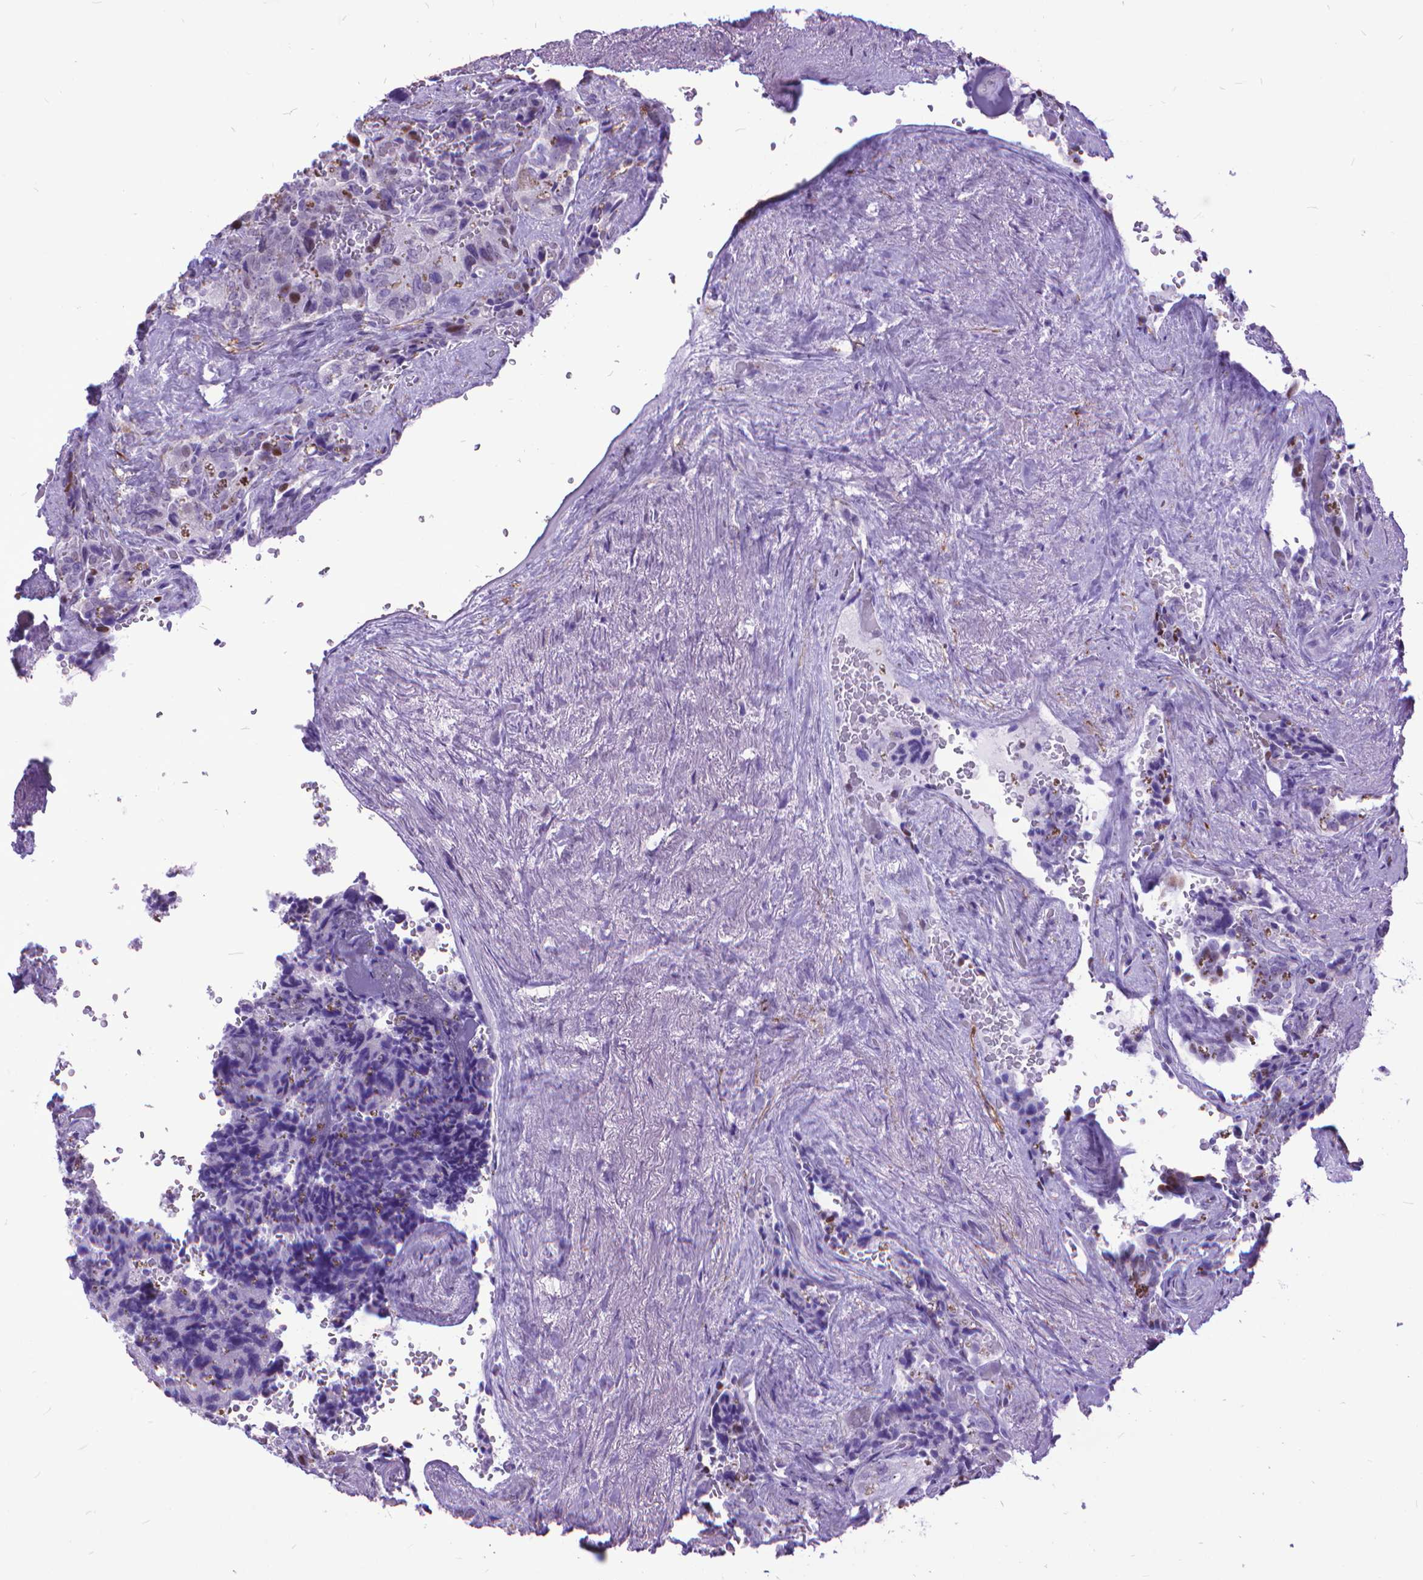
{"staining": {"intensity": "moderate", "quantity": "25%-75%", "location": "cytoplasmic/membranous,nuclear"}, "tissue": "seminal vesicle", "cell_type": "Glandular cells", "image_type": "normal", "snomed": [{"axis": "morphology", "description": "Normal tissue, NOS"}, {"axis": "topography", "description": "Seminal veicle"}], "caption": "This image shows immunohistochemistry (IHC) staining of normal seminal vesicle, with medium moderate cytoplasmic/membranous,nuclear staining in about 25%-75% of glandular cells.", "gene": "POLE4", "patient": {"sex": "male", "age": 69}}